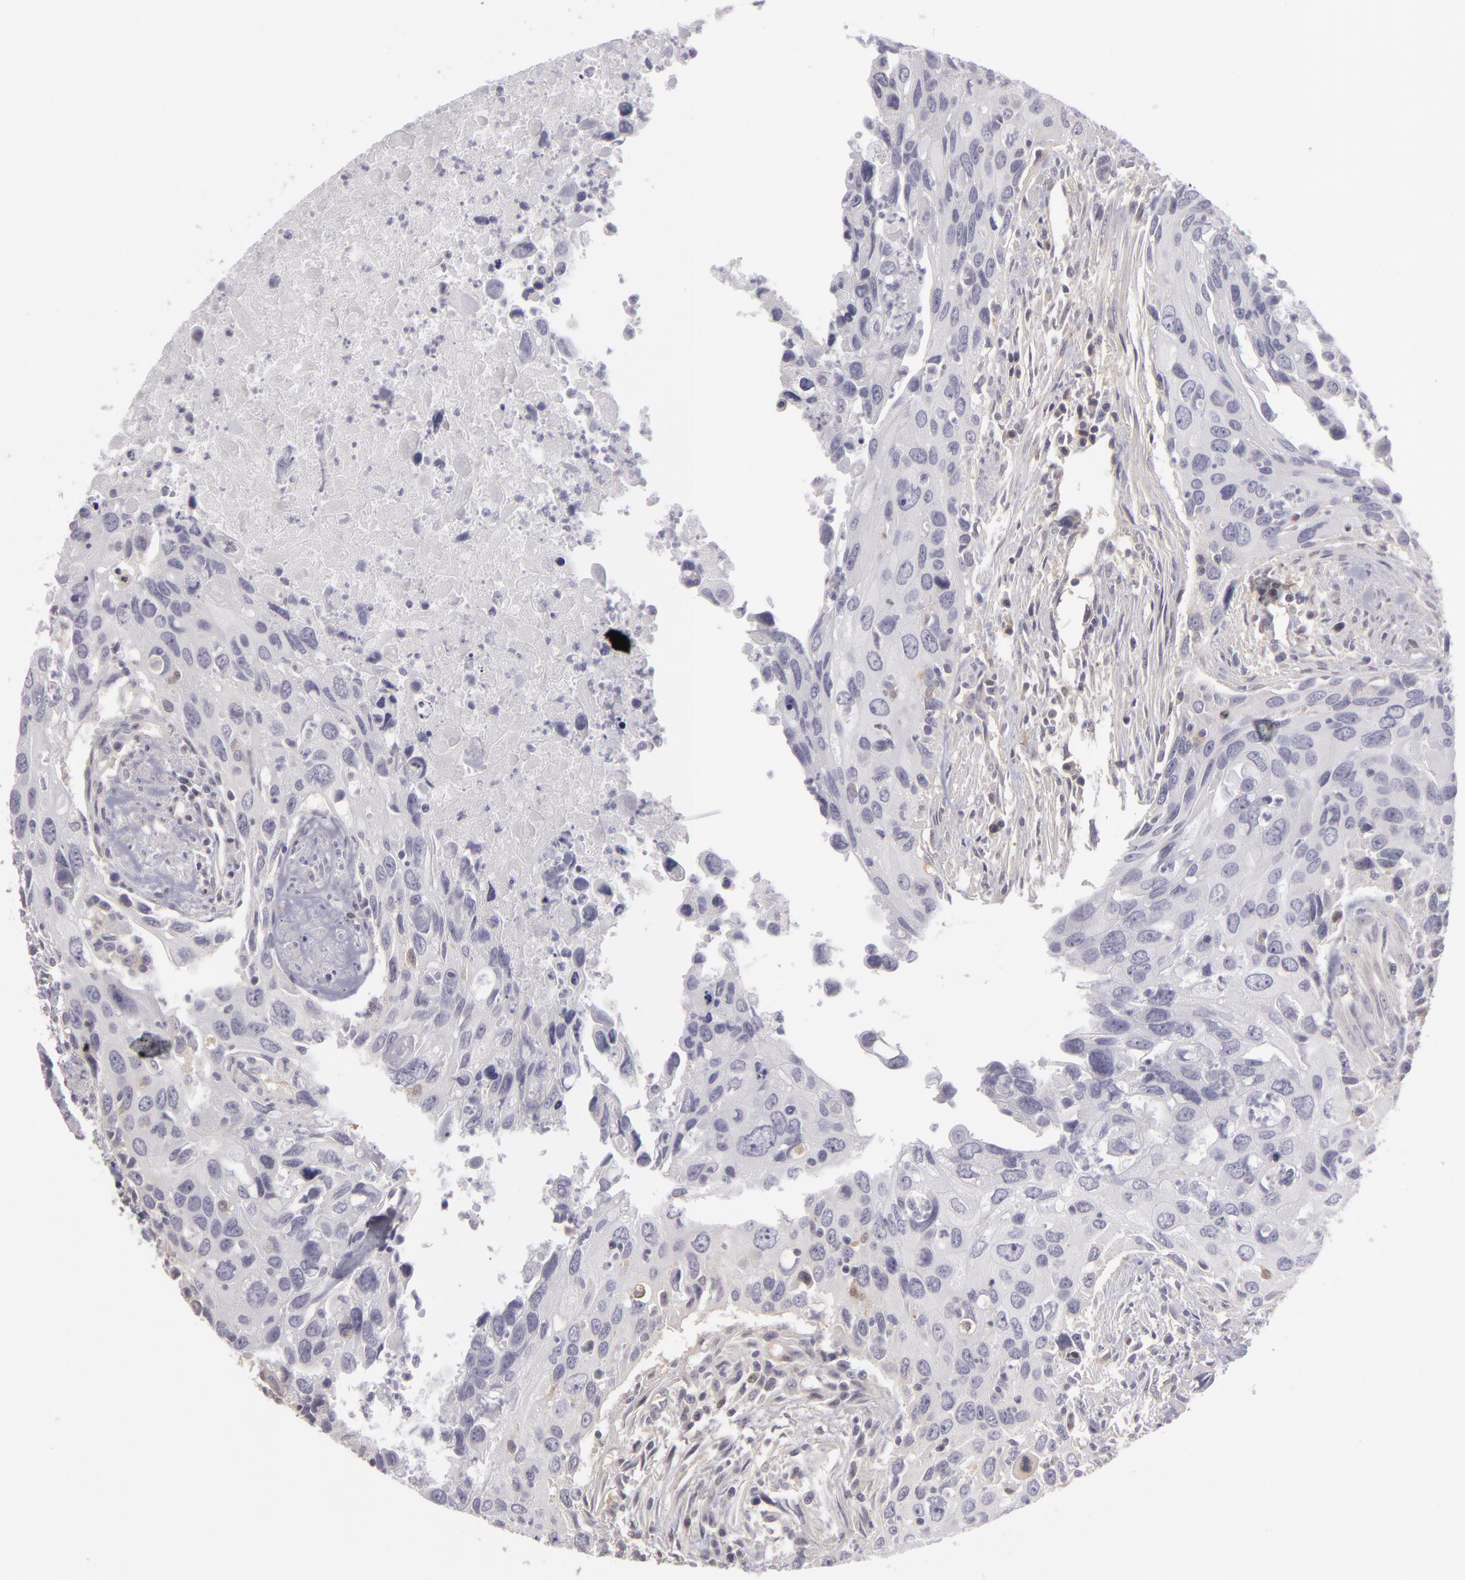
{"staining": {"intensity": "negative", "quantity": "none", "location": "none"}, "tissue": "urothelial cancer", "cell_type": "Tumor cells", "image_type": "cancer", "snomed": [{"axis": "morphology", "description": "Urothelial carcinoma, High grade"}, {"axis": "topography", "description": "Urinary bladder"}], "caption": "High-grade urothelial carcinoma was stained to show a protein in brown. There is no significant expression in tumor cells.", "gene": "ZNF229", "patient": {"sex": "male", "age": 71}}